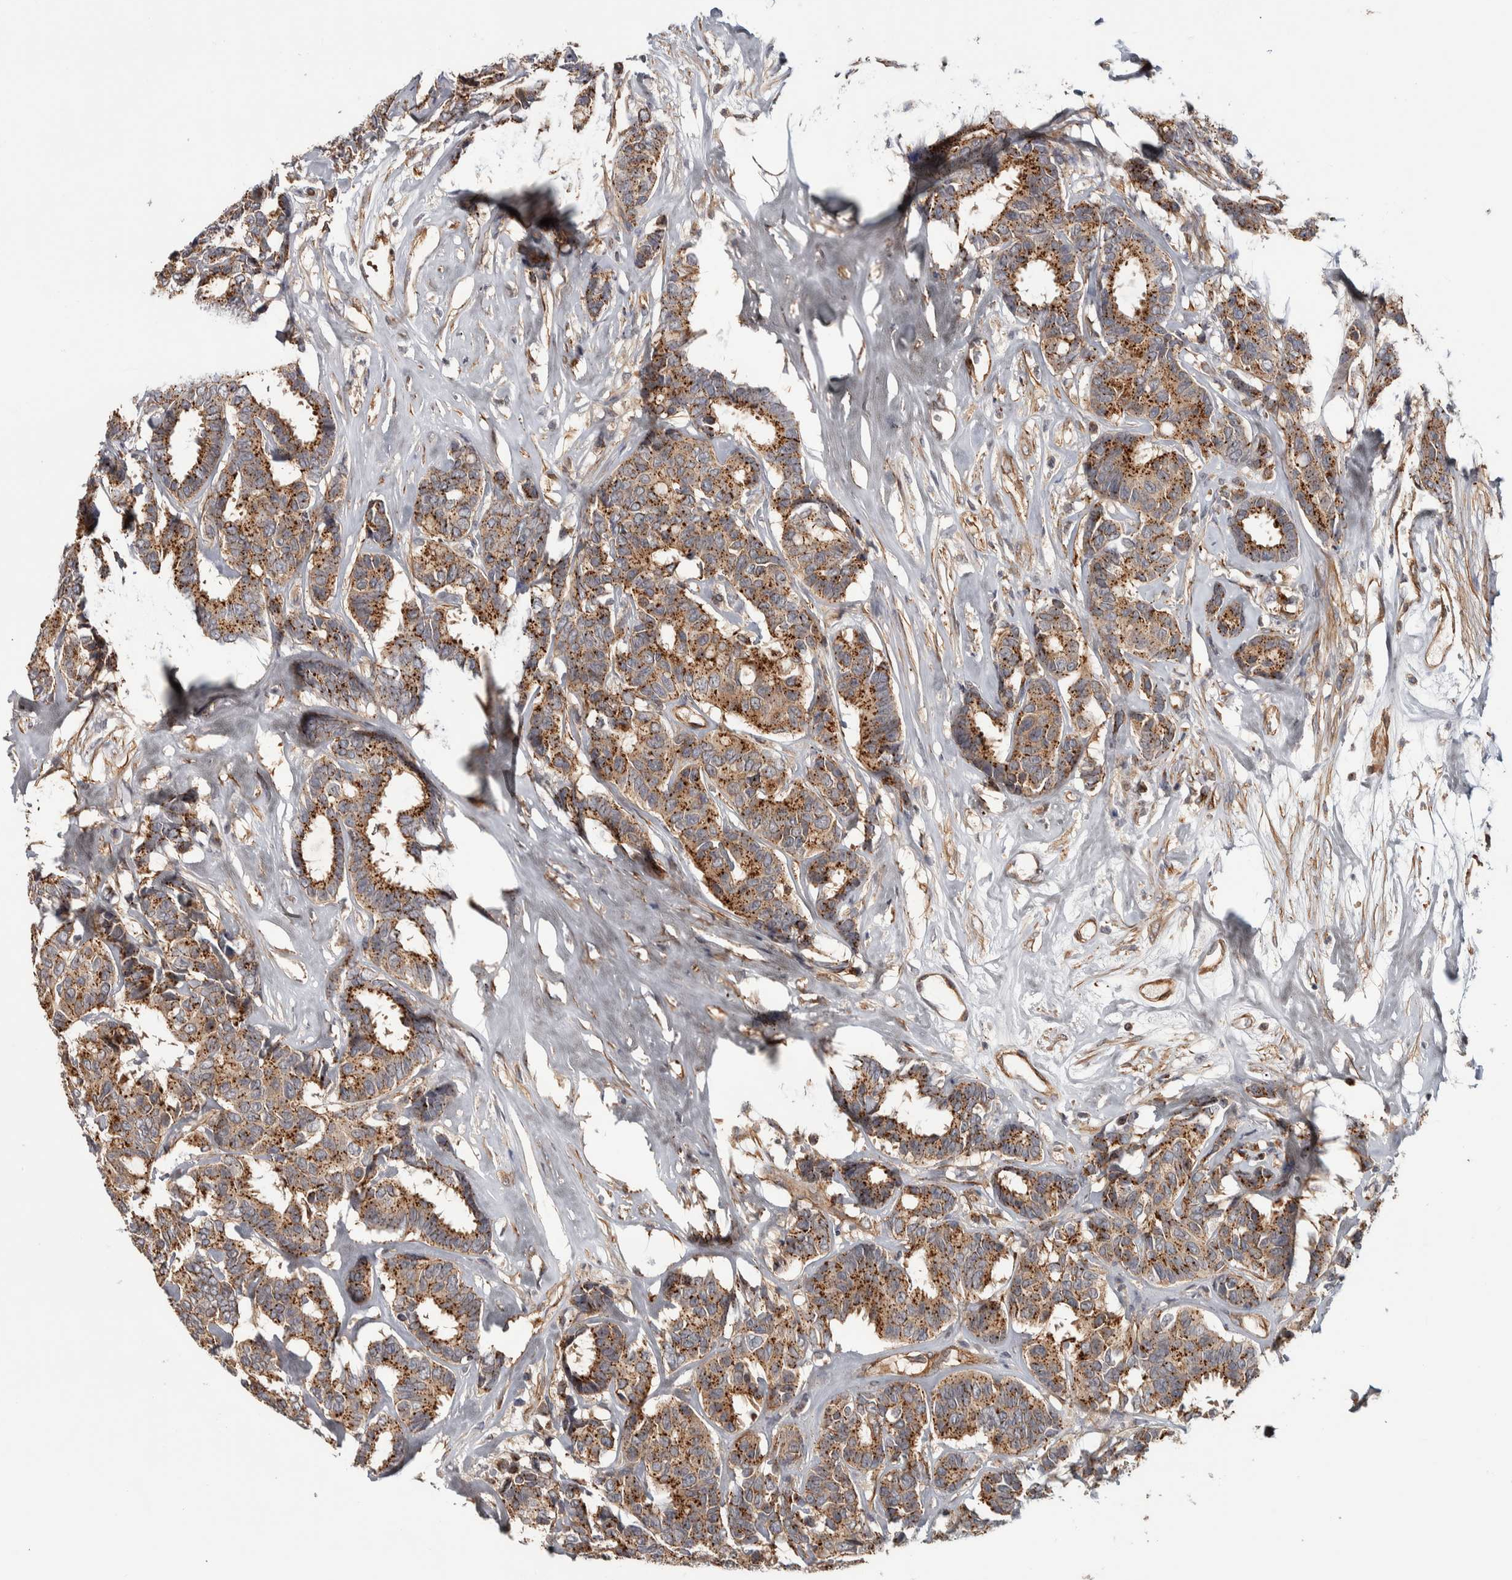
{"staining": {"intensity": "strong", "quantity": "25%-75%", "location": "cytoplasmic/membranous"}, "tissue": "breast cancer", "cell_type": "Tumor cells", "image_type": "cancer", "snomed": [{"axis": "morphology", "description": "Duct carcinoma"}, {"axis": "topography", "description": "Breast"}], "caption": "A high amount of strong cytoplasmic/membranous staining is present in approximately 25%-75% of tumor cells in breast infiltrating ductal carcinoma tissue. (Brightfield microscopy of DAB IHC at high magnification).", "gene": "CHMP4C", "patient": {"sex": "female", "age": 87}}